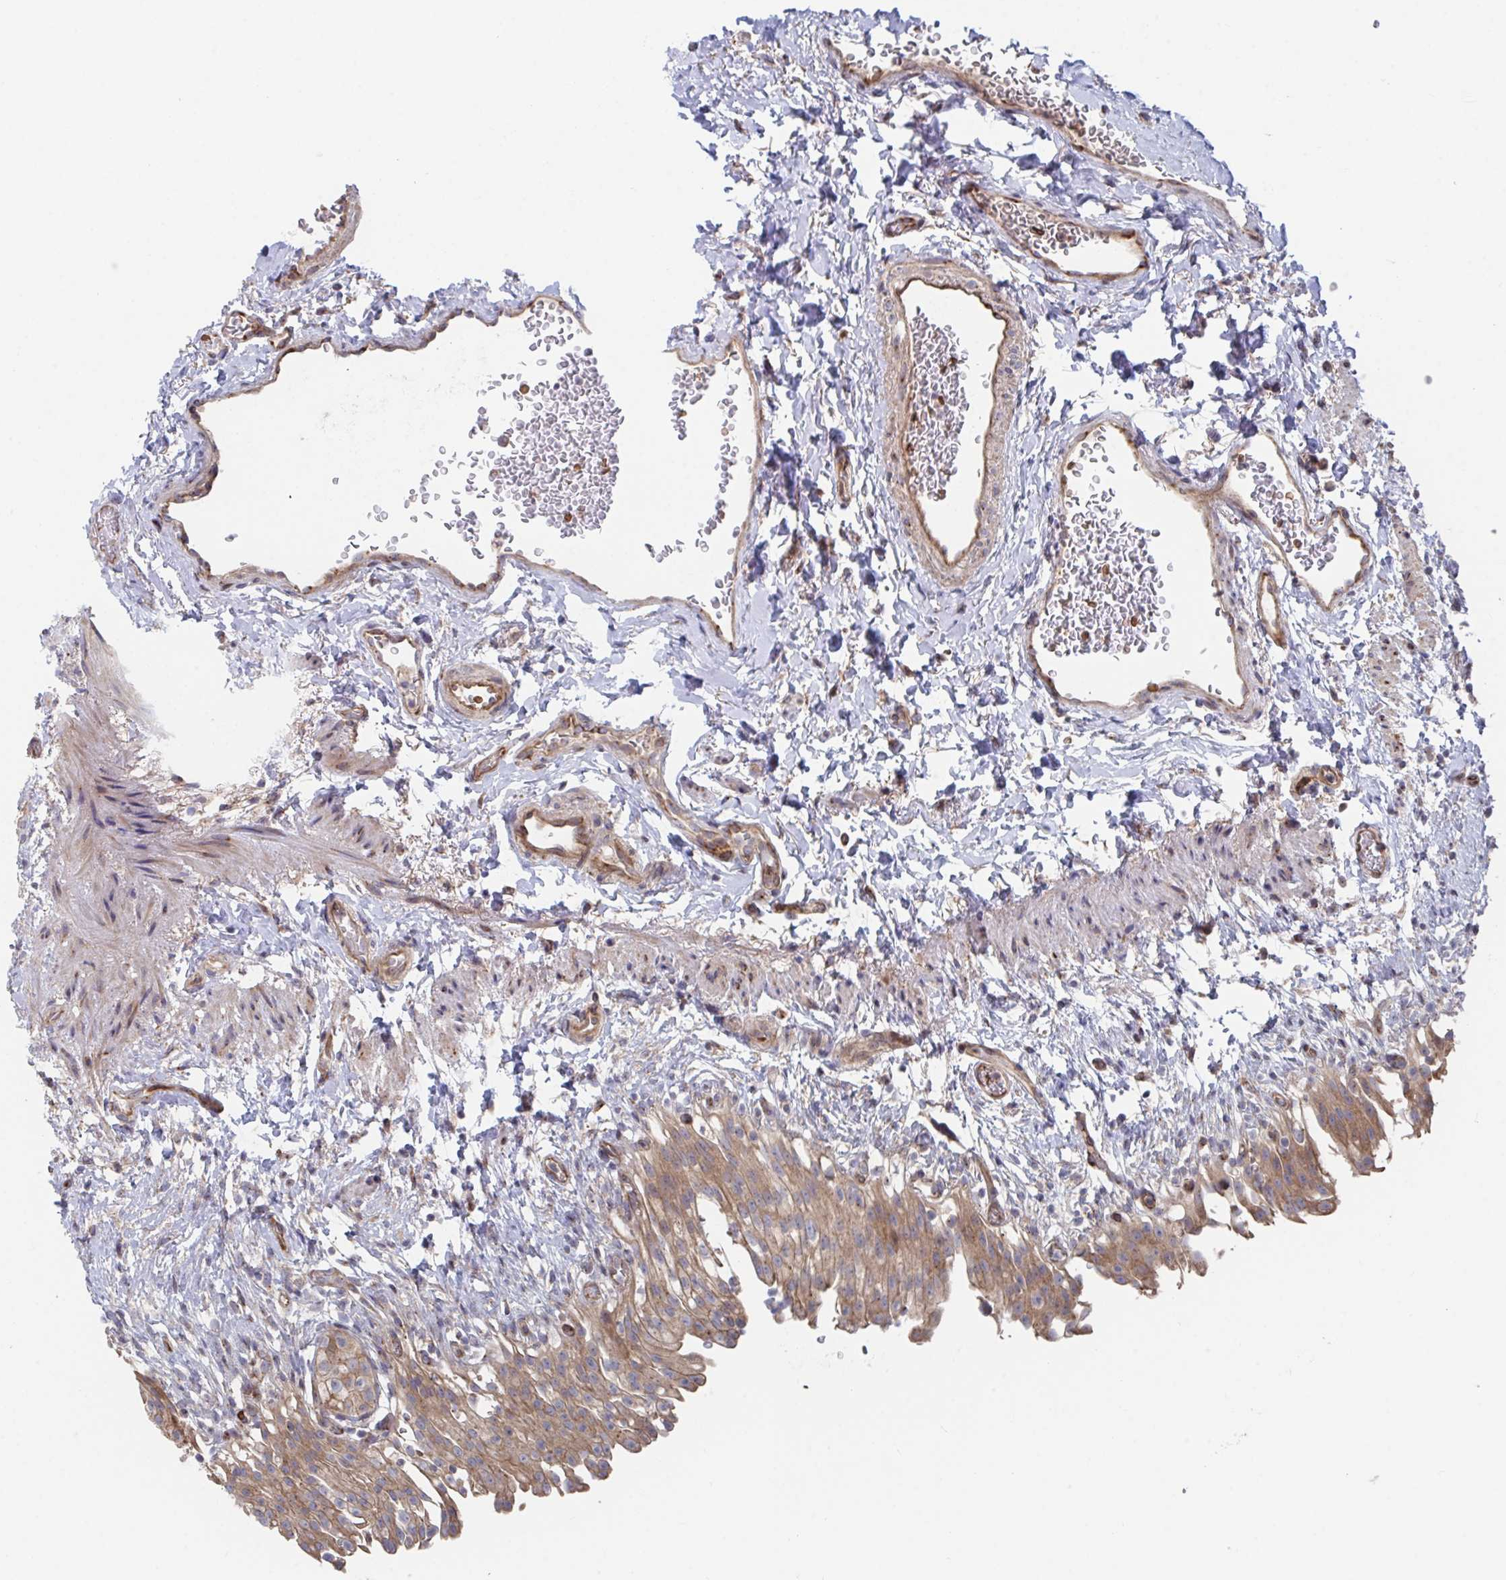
{"staining": {"intensity": "moderate", "quantity": ">75%", "location": "cytoplasmic/membranous"}, "tissue": "urinary bladder", "cell_type": "Urothelial cells", "image_type": "normal", "snomed": [{"axis": "morphology", "description": "Normal tissue, NOS"}, {"axis": "topography", "description": "Urinary bladder"}, {"axis": "topography", "description": "Peripheral nerve tissue"}], "caption": "A medium amount of moderate cytoplasmic/membranous expression is seen in approximately >75% of urothelial cells in unremarkable urinary bladder.", "gene": "FJX1", "patient": {"sex": "female", "age": 60}}